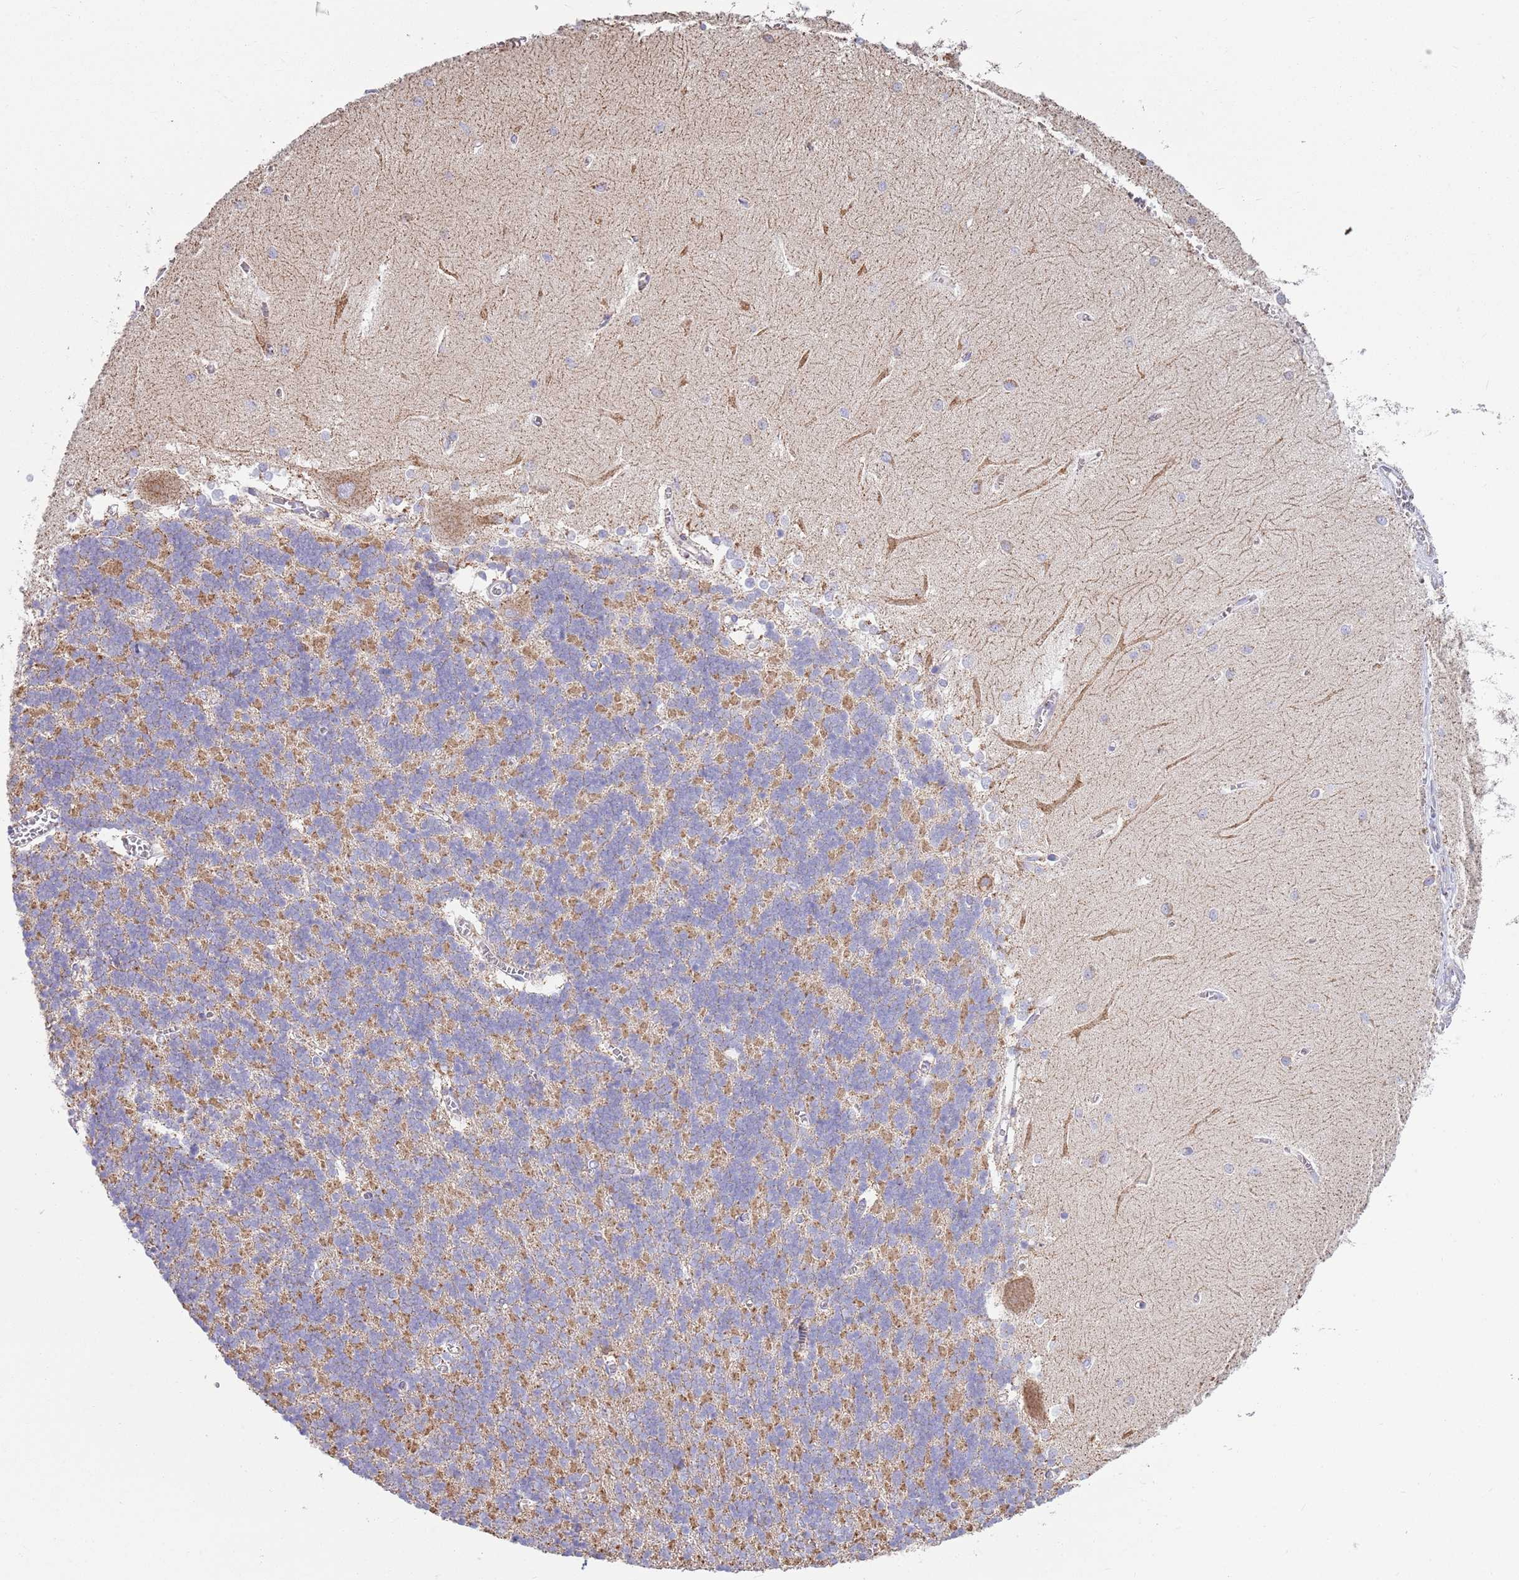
{"staining": {"intensity": "weak", "quantity": "25%-75%", "location": "cytoplasmic/membranous"}, "tissue": "cerebellum", "cell_type": "Cells in granular layer", "image_type": "normal", "snomed": [{"axis": "morphology", "description": "Normal tissue, NOS"}, {"axis": "topography", "description": "Cerebellum"}], "caption": "Weak cytoplasmic/membranous expression is identified in approximately 25%-75% of cells in granular layer in normal cerebellum. The protein is shown in brown color, while the nuclei are stained blue.", "gene": "TTLL1", "patient": {"sex": "male", "age": 37}}